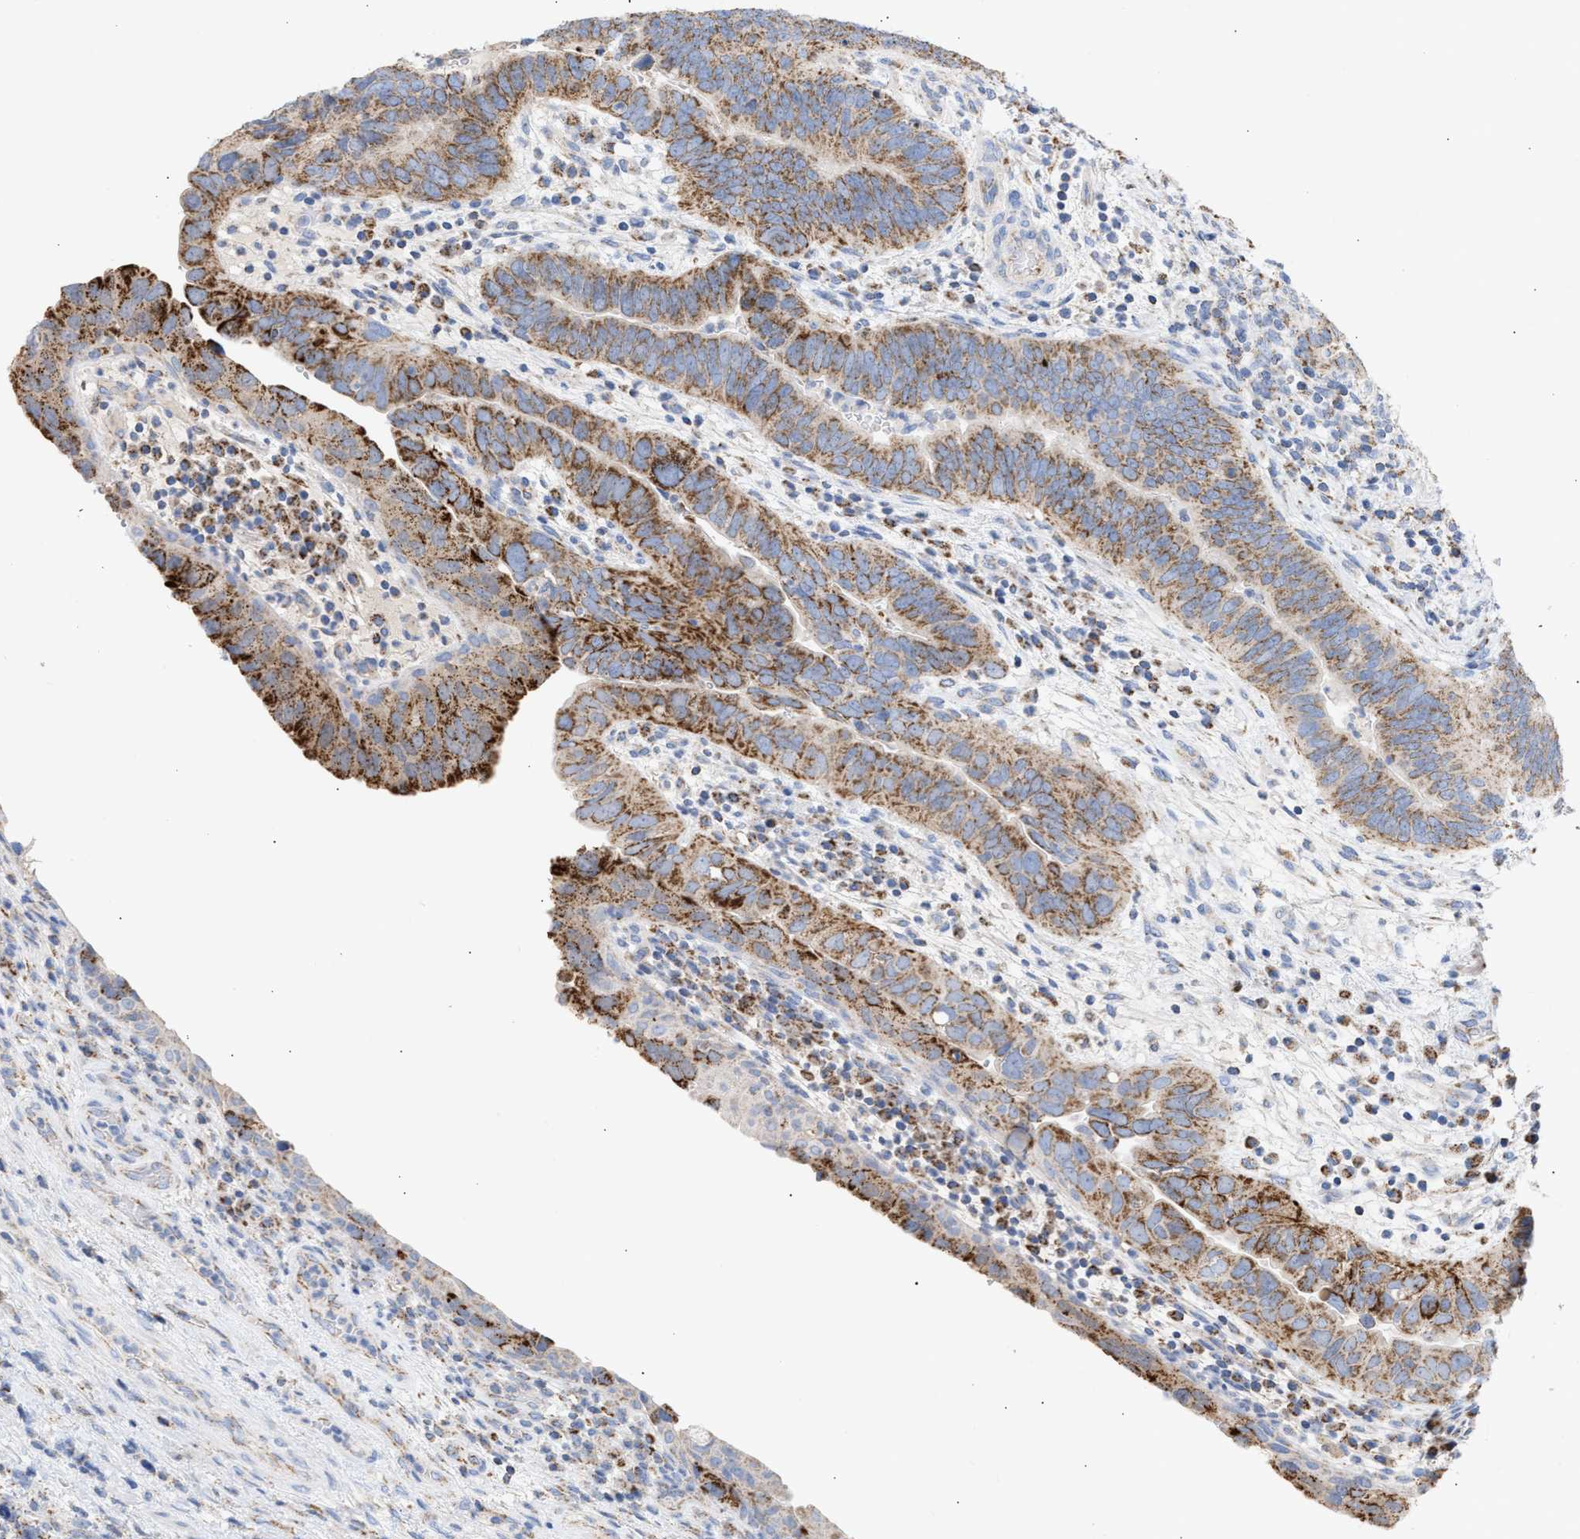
{"staining": {"intensity": "moderate", "quantity": ">75%", "location": "cytoplasmic/membranous"}, "tissue": "urothelial cancer", "cell_type": "Tumor cells", "image_type": "cancer", "snomed": [{"axis": "morphology", "description": "Urothelial carcinoma, High grade"}, {"axis": "topography", "description": "Urinary bladder"}], "caption": "Immunohistochemistry (IHC) photomicrograph of human high-grade urothelial carcinoma stained for a protein (brown), which reveals medium levels of moderate cytoplasmic/membranous positivity in approximately >75% of tumor cells.", "gene": "ACOT13", "patient": {"sex": "female", "age": 82}}